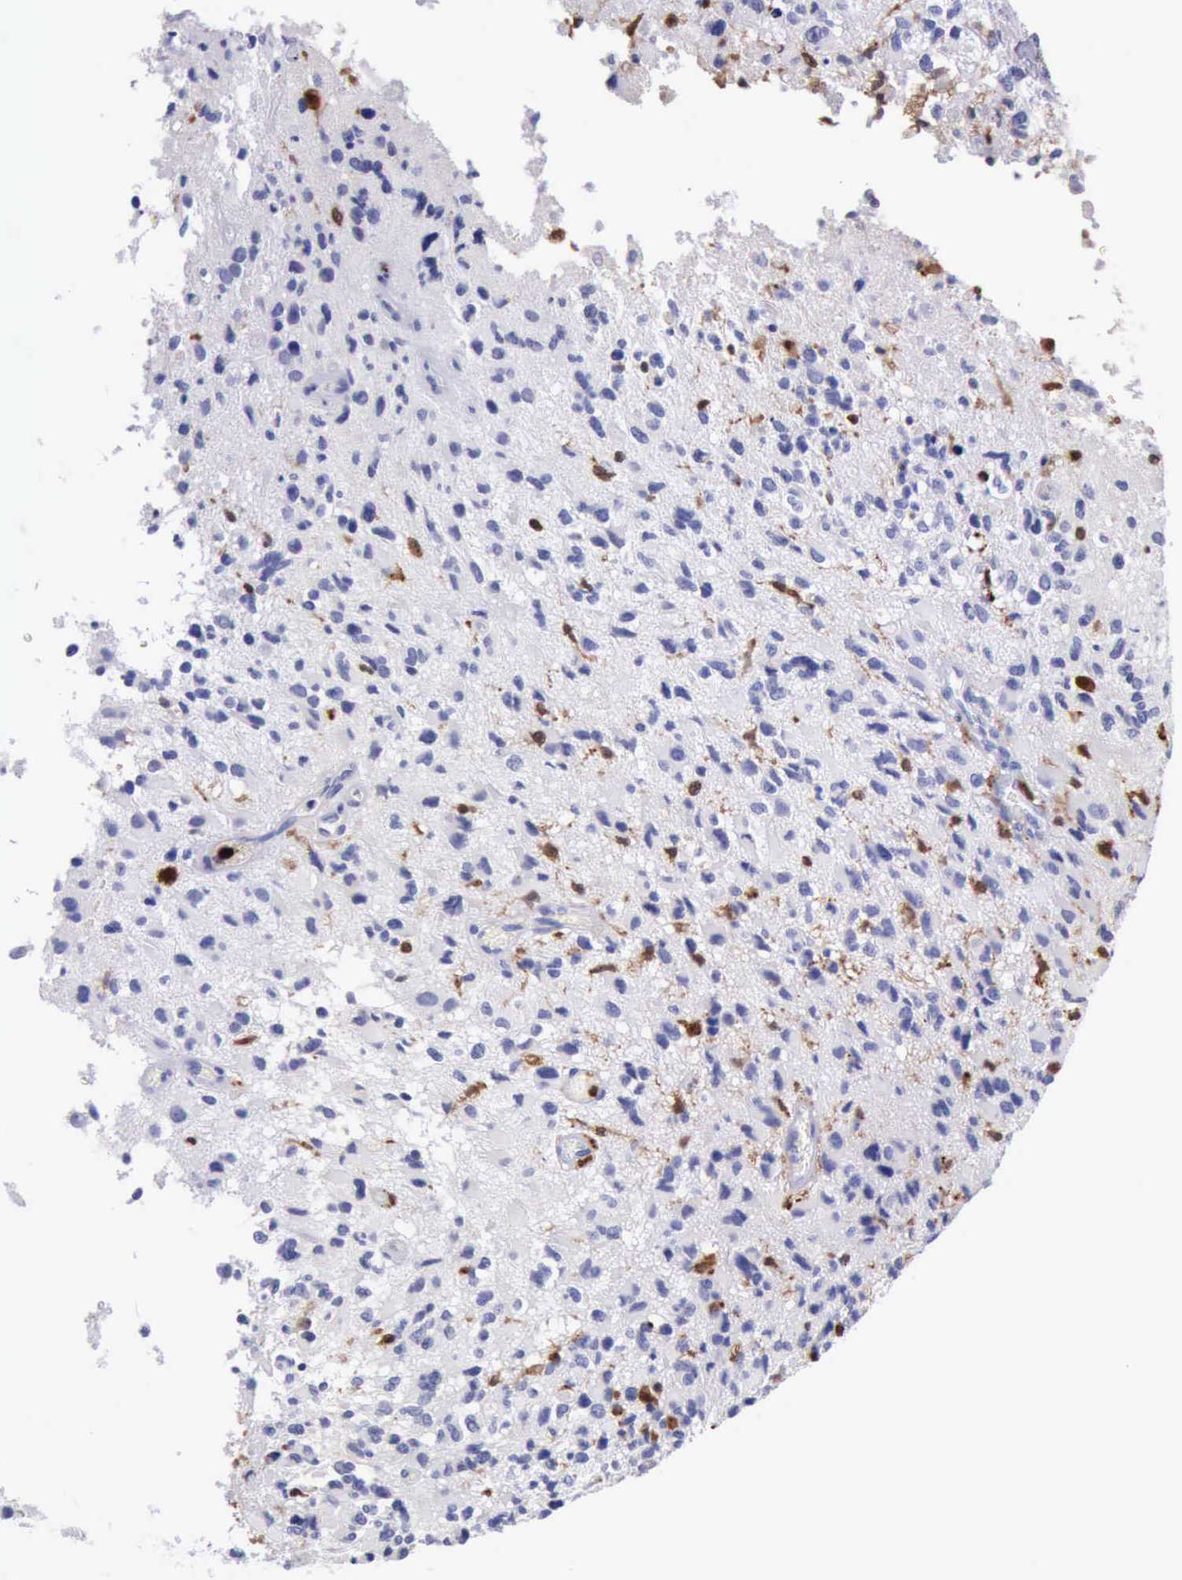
{"staining": {"intensity": "negative", "quantity": "none", "location": "none"}, "tissue": "glioma", "cell_type": "Tumor cells", "image_type": "cancer", "snomed": [{"axis": "morphology", "description": "Glioma, malignant, High grade"}, {"axis": "topography", "description": "Brain"}], "caption": "High magnification brightfield microscopy of glioma stained with DAB (3,3'-diaminobenzidine) (brown) and counterstained with hematoxylin (blue): tumor cells show no significant expression.", "gene": "CSTA", "patient": {"sex": "male", "age": 69}}